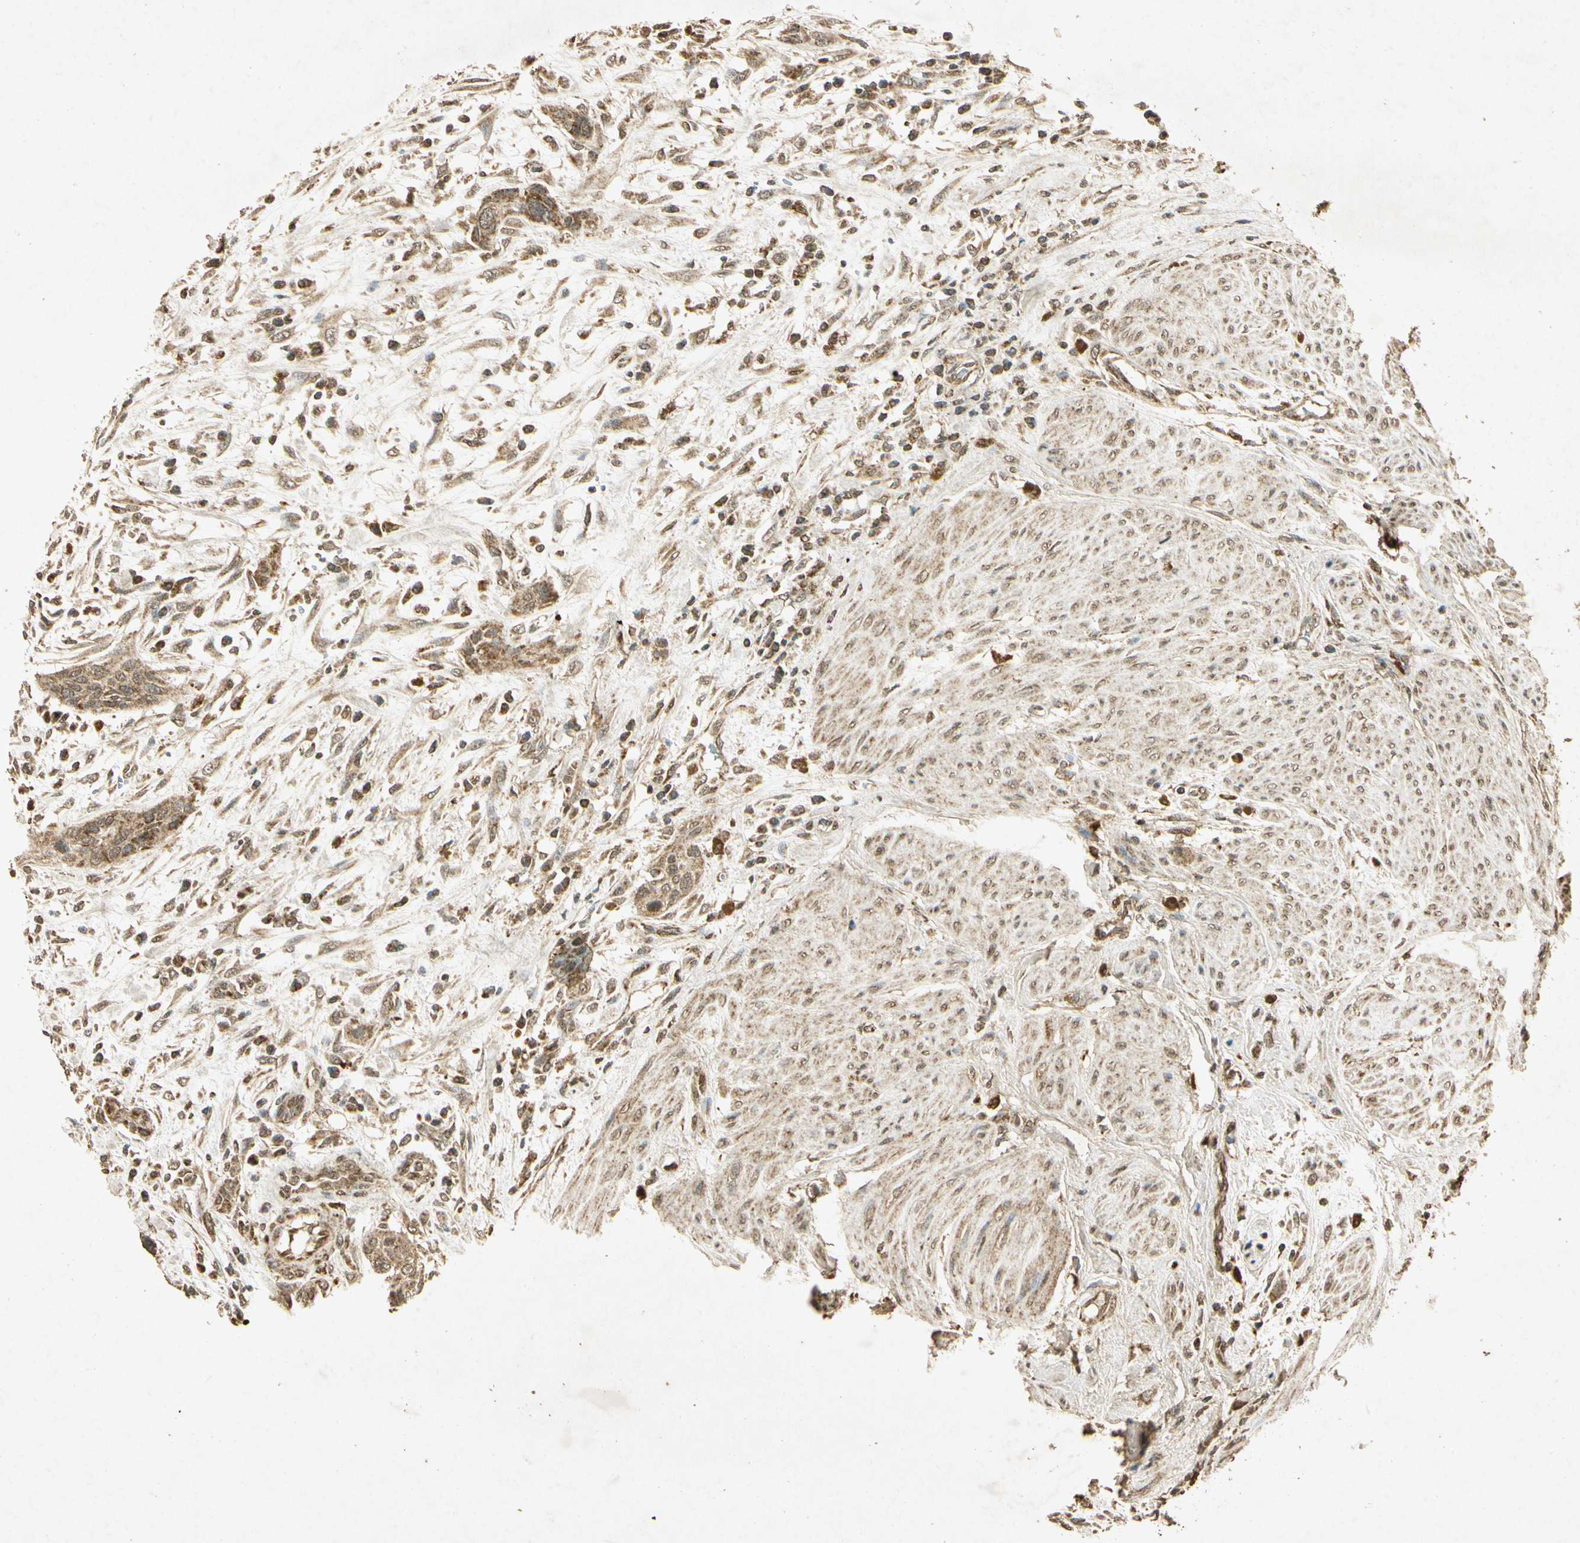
{"staining": {"intensity": "moderate", "quantity": ">75%", "location": "cytoplasmic/membranous"}, "tissue": "urothelial cancer", "cell_type": "Tumor cells", "image_type": "cancer", "snomed": [{"axis": "morphology", "description": "Urothelial carcinoma, High grade"}, {"axis": "topography", "description": "Urinary bladder"}], "caption": "An IHC histopathology image of neoplastic tissue is shown. Protein staining in brown labels moderate cytoplasmic/membranous positivity in high-grade urothelial carcinoma within tumor cells.", "gene": "PRDX3", "patient": {"sex": "male", "age": 35}}